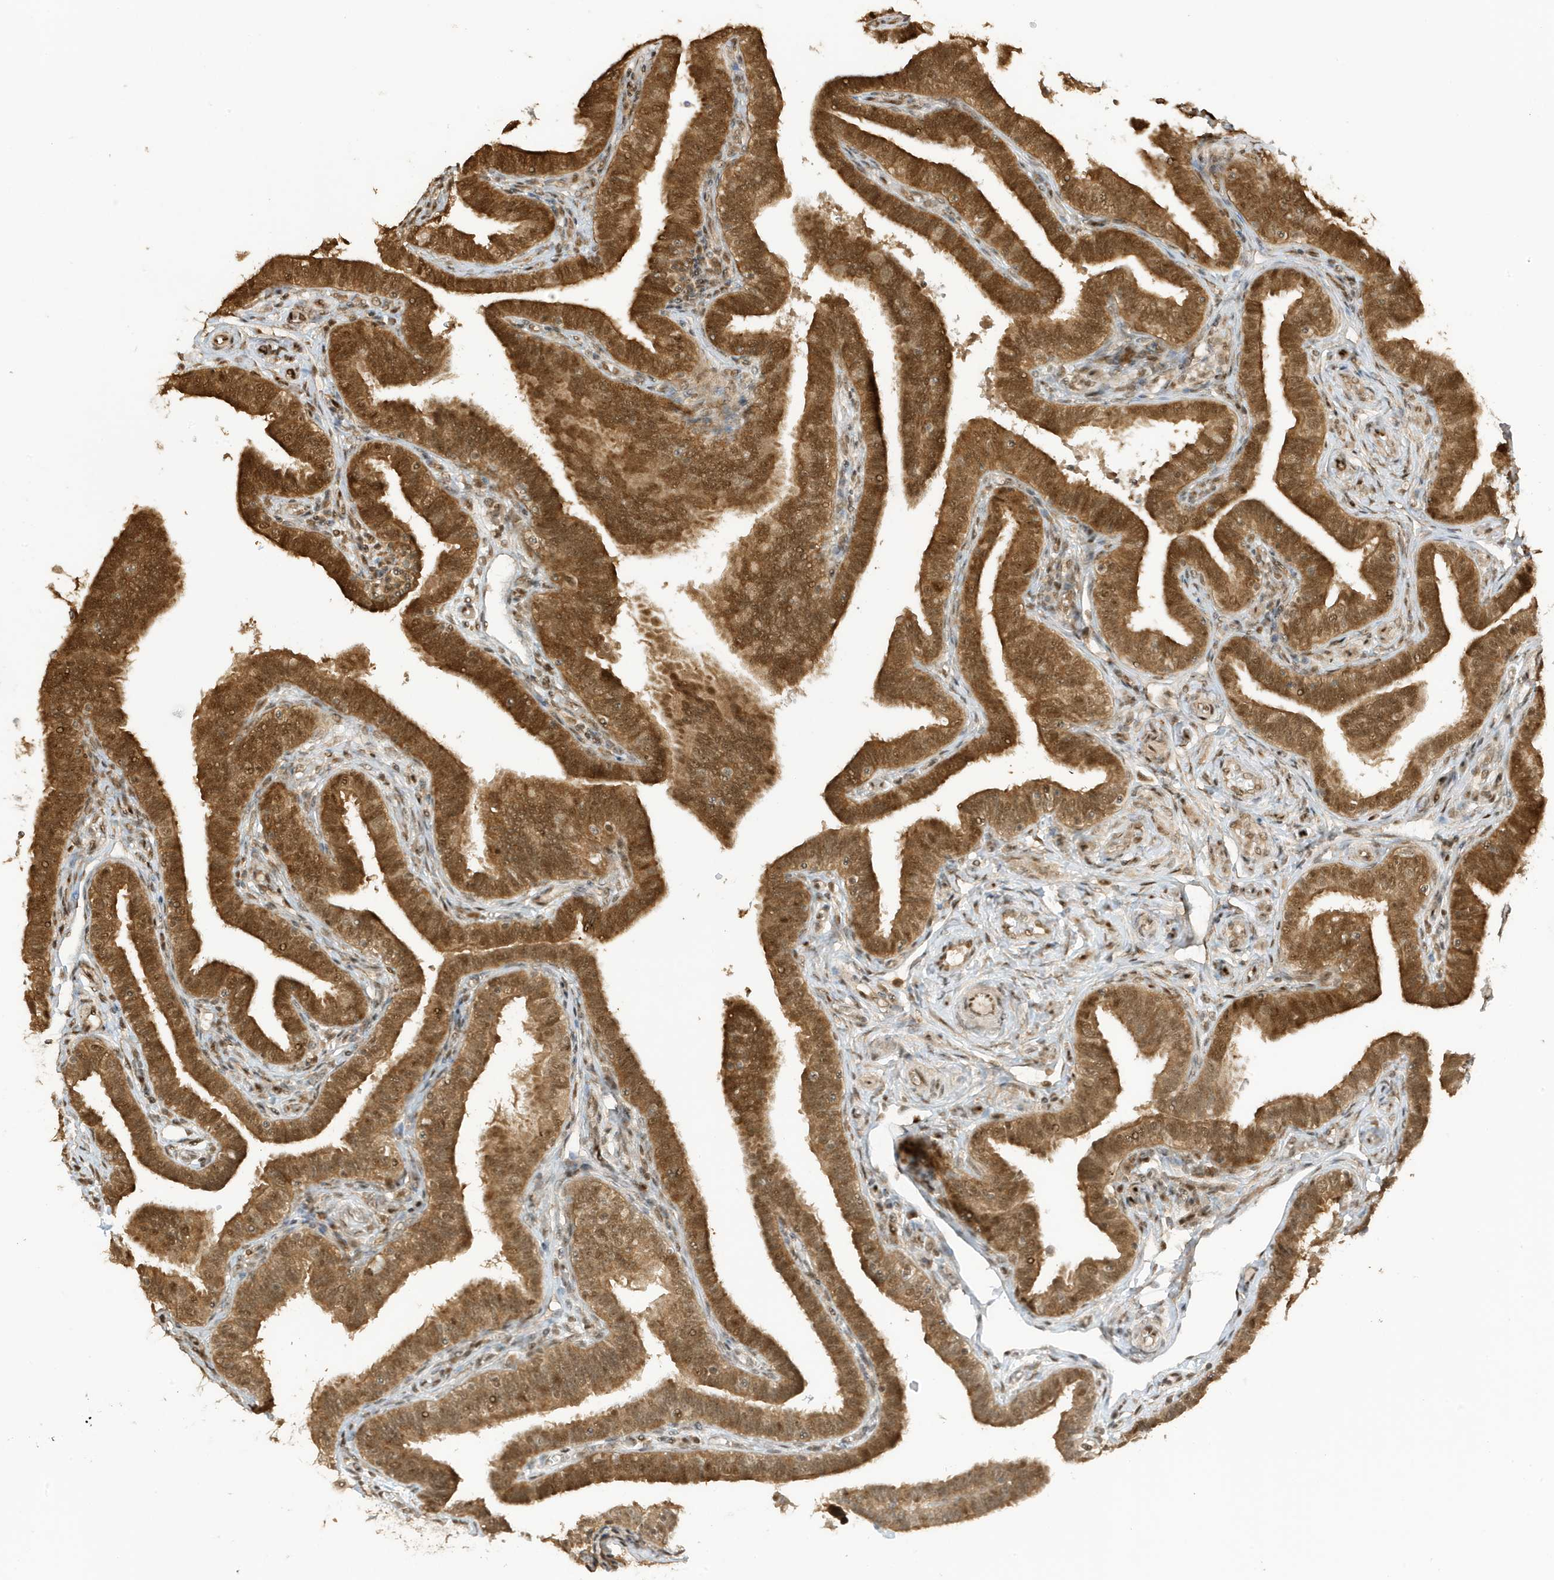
{"staining": {"intensity": "strong", "quantity": ">75%", "location": "cytoplasmic/membranous,nuclear"}, "tissue": "fallopian tube", "cell_type": "Glandular cells", "image_type": "normal", "snomed": [{"axis": "morphology", "description": "Normal tissue, NOS"}, {"axis": "topography", "description": "Fallopian tube"}], "caption": "Immunohistochemical staining of normal human fallopian tube displays >75% levels of strong cytoplasmic/membranous,nuclear protein expression in about >75% of glandular cells.", "gene": "ZBTB41", "patient": {"sex": "female", "age": 39}}